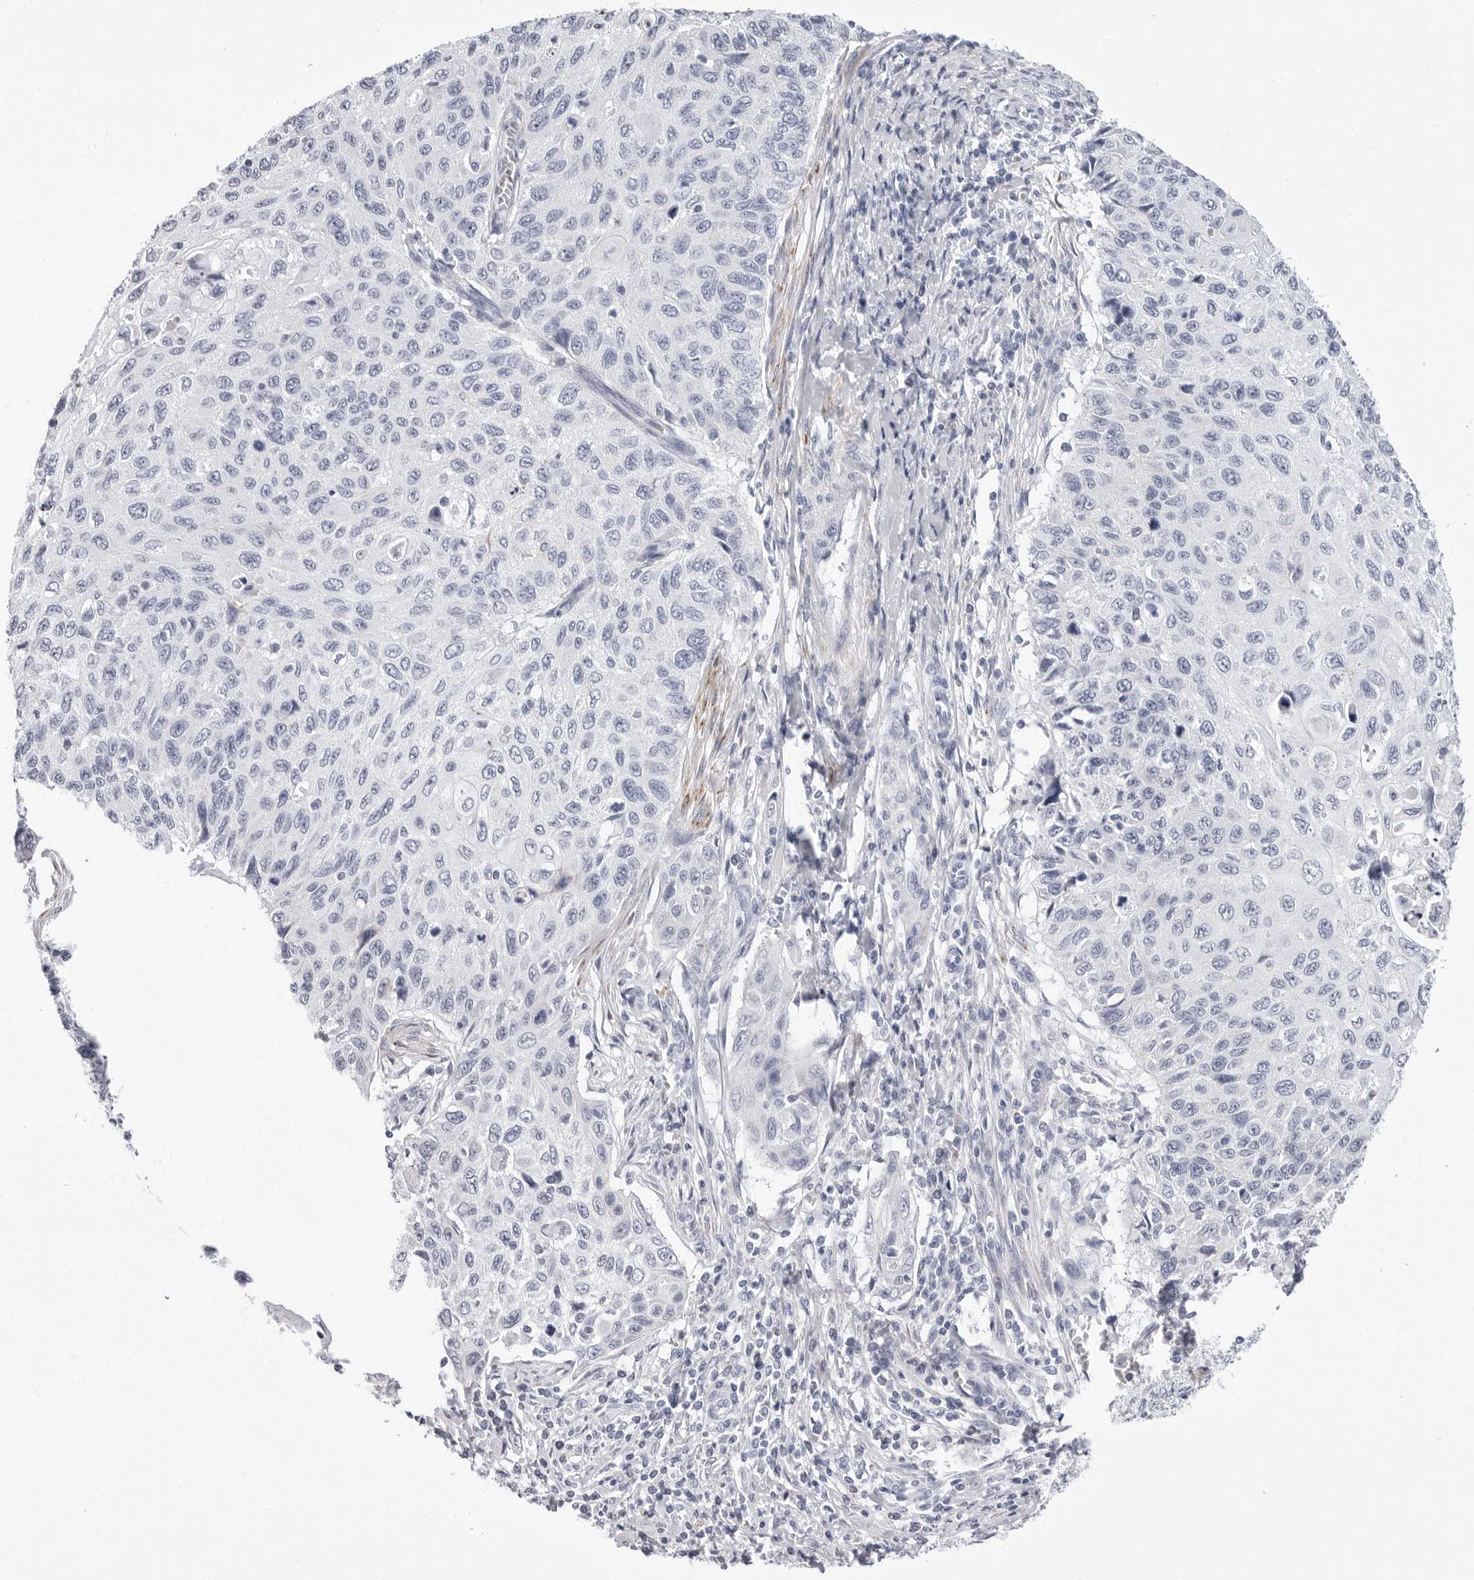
{"staining": {"intensity": "negative", "quantity": "none", "location": "none"}, "tissue": "cervical cancer", "cell_type": "Tumor cells", "image_type": "cancer", "snomed": [{"axis": "morphology", "description": "Squamous cell carcinoma, NOS"}, {"axis": "topography", "description": "Cervix"}], "caption": "Micrograph shows no significant protein staining in tumor cells of cervical cancer (squamous cell carcinoma).", "gene": "ERICH3", "patient": {"sex": "female", "age": 70}}